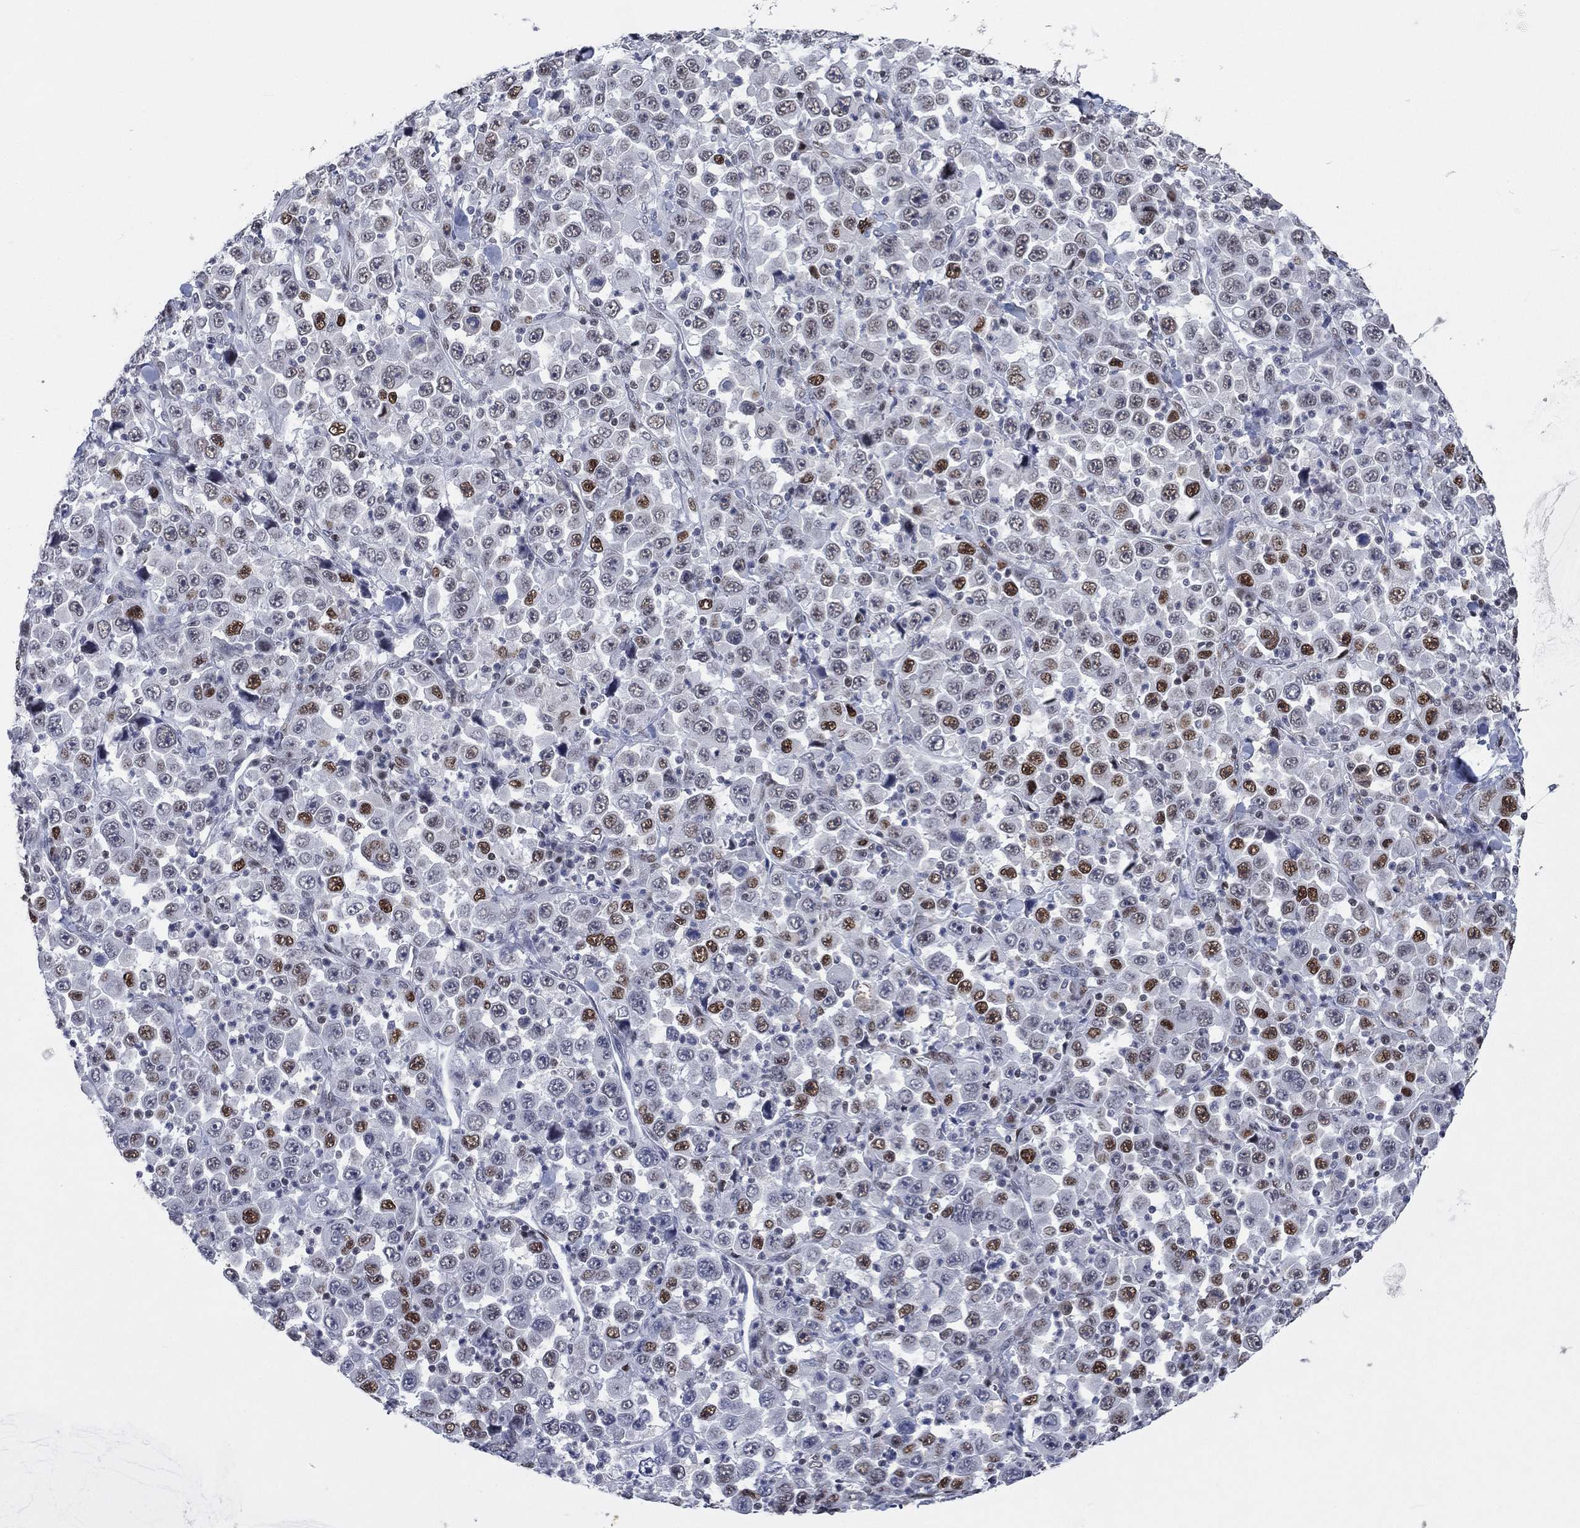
{"staining": {"intensity": "strong", "quantity": "25%-75%", "location": "nuclear"}, "tissue": "stomach cancer", "cell_type": "Tumor cells", "image_type": "cancer", "snomed": [{"axis": "morphology", "description": "Normal tissue, NOS"}, {"axis": "morphology", "description": "Adenocarcinoma, NOS"}, {"axis": "topography", "description": "Stomach, upper"}, {"axis": "topography", "description": "Stomach"}], "caption": "Immunohistochemistry histopathology image of human adenocarcinoma (stomach) stained for a protein (brown), which reveals high levels of strong nuclear staining in about 25%-75% of tumor cells.", "gene": "HCFC1", "patient": {"sex": "male", "age": 59}}